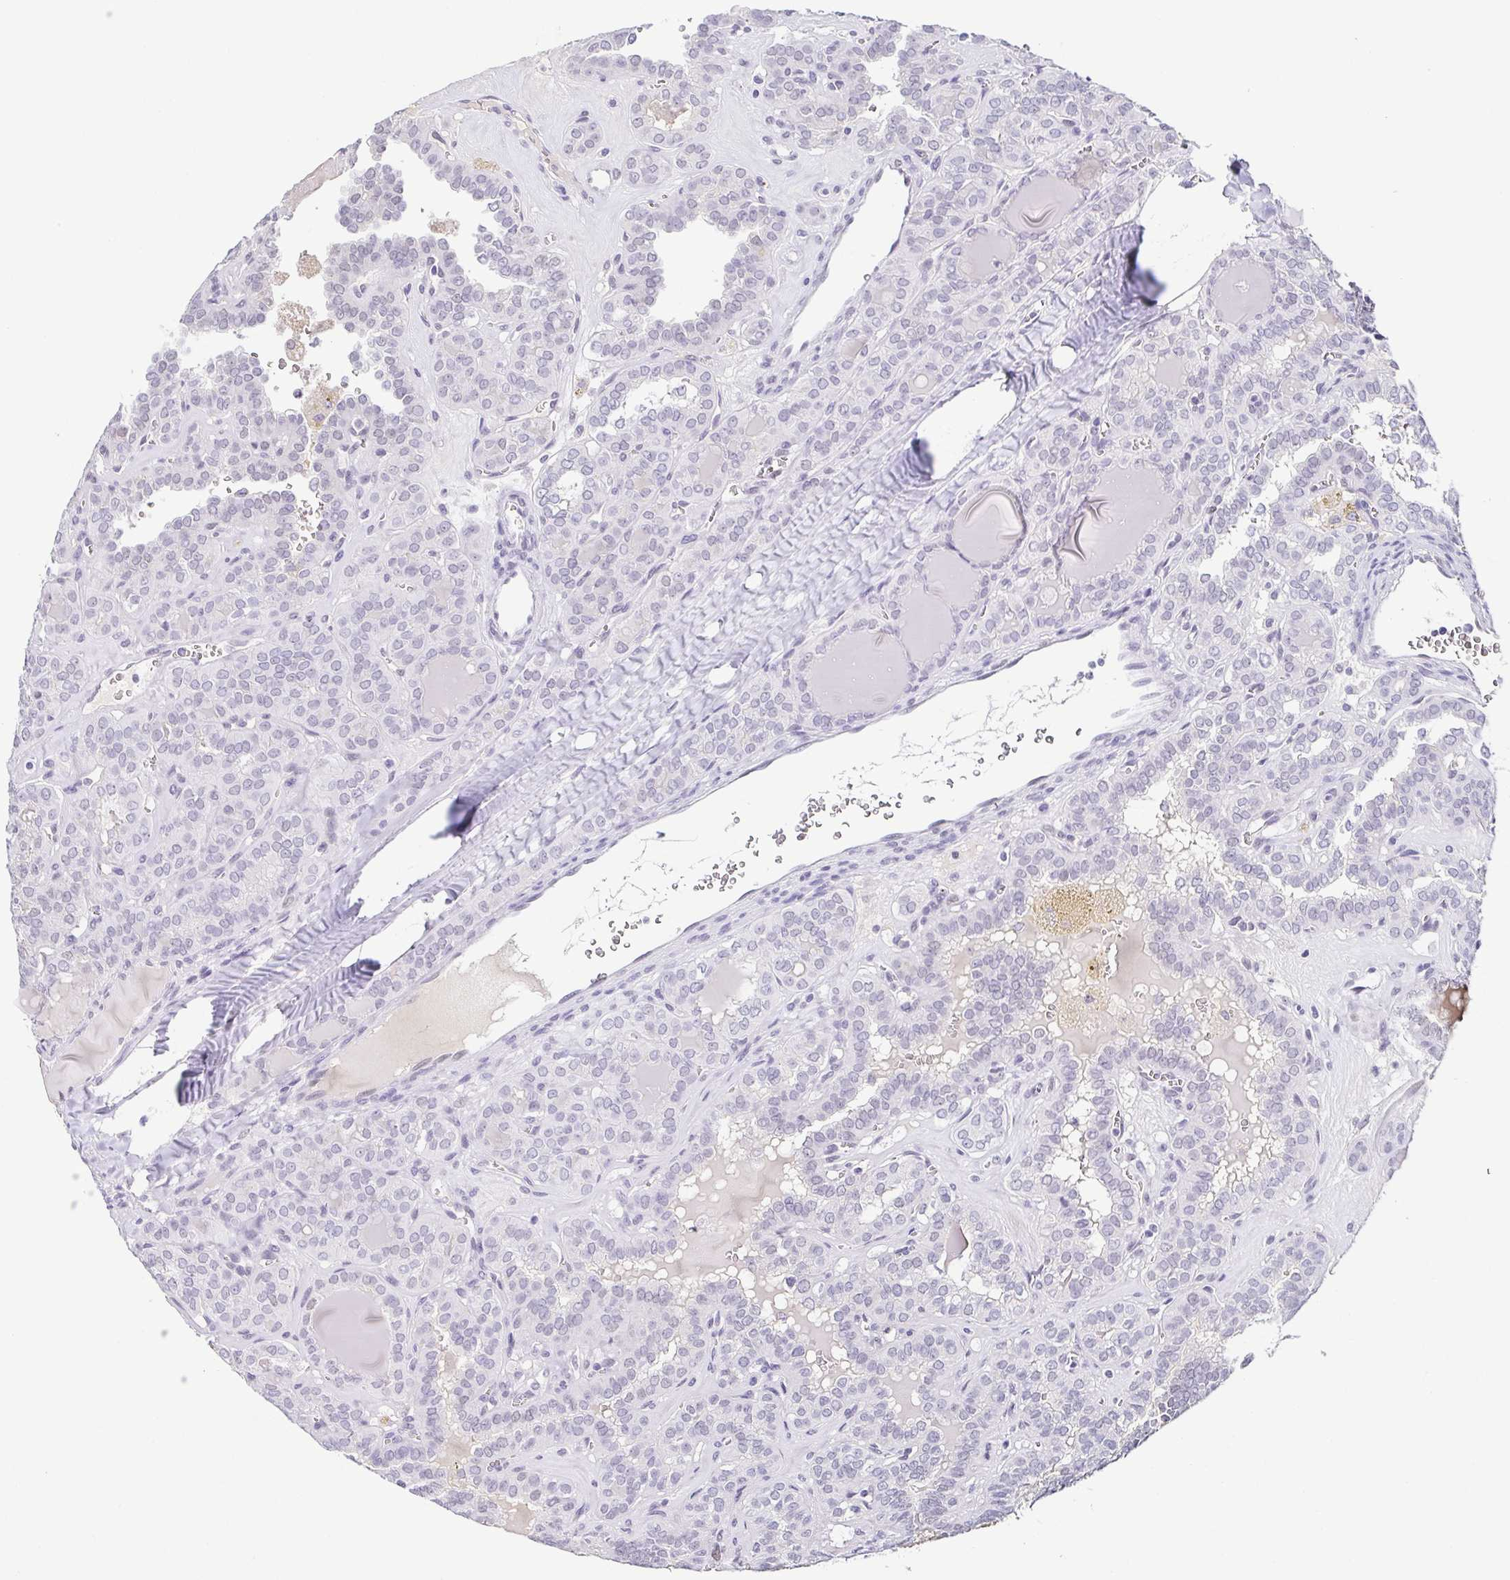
{"staining": {"intensity": "negative", "quantity": "none", "location": "none"}, "tissue": "thyroid cancer", "cell_type": "Tumor cells", "image_type": "cancer", "snomed": [{"axis": "morphology", "description": "Papillary adenocarcinoma, NOS"}, {"axis": "topography", "description": "Thyroid gland"}], "caption": "Immunohistochemistry (IHC) image of thyroid papillary adenocarcinoma stained for a protein (brown), which demonstrates no staining in tumor cells.", "gene": "TCF3", "patient": {"sex": "female", "age": 41}}